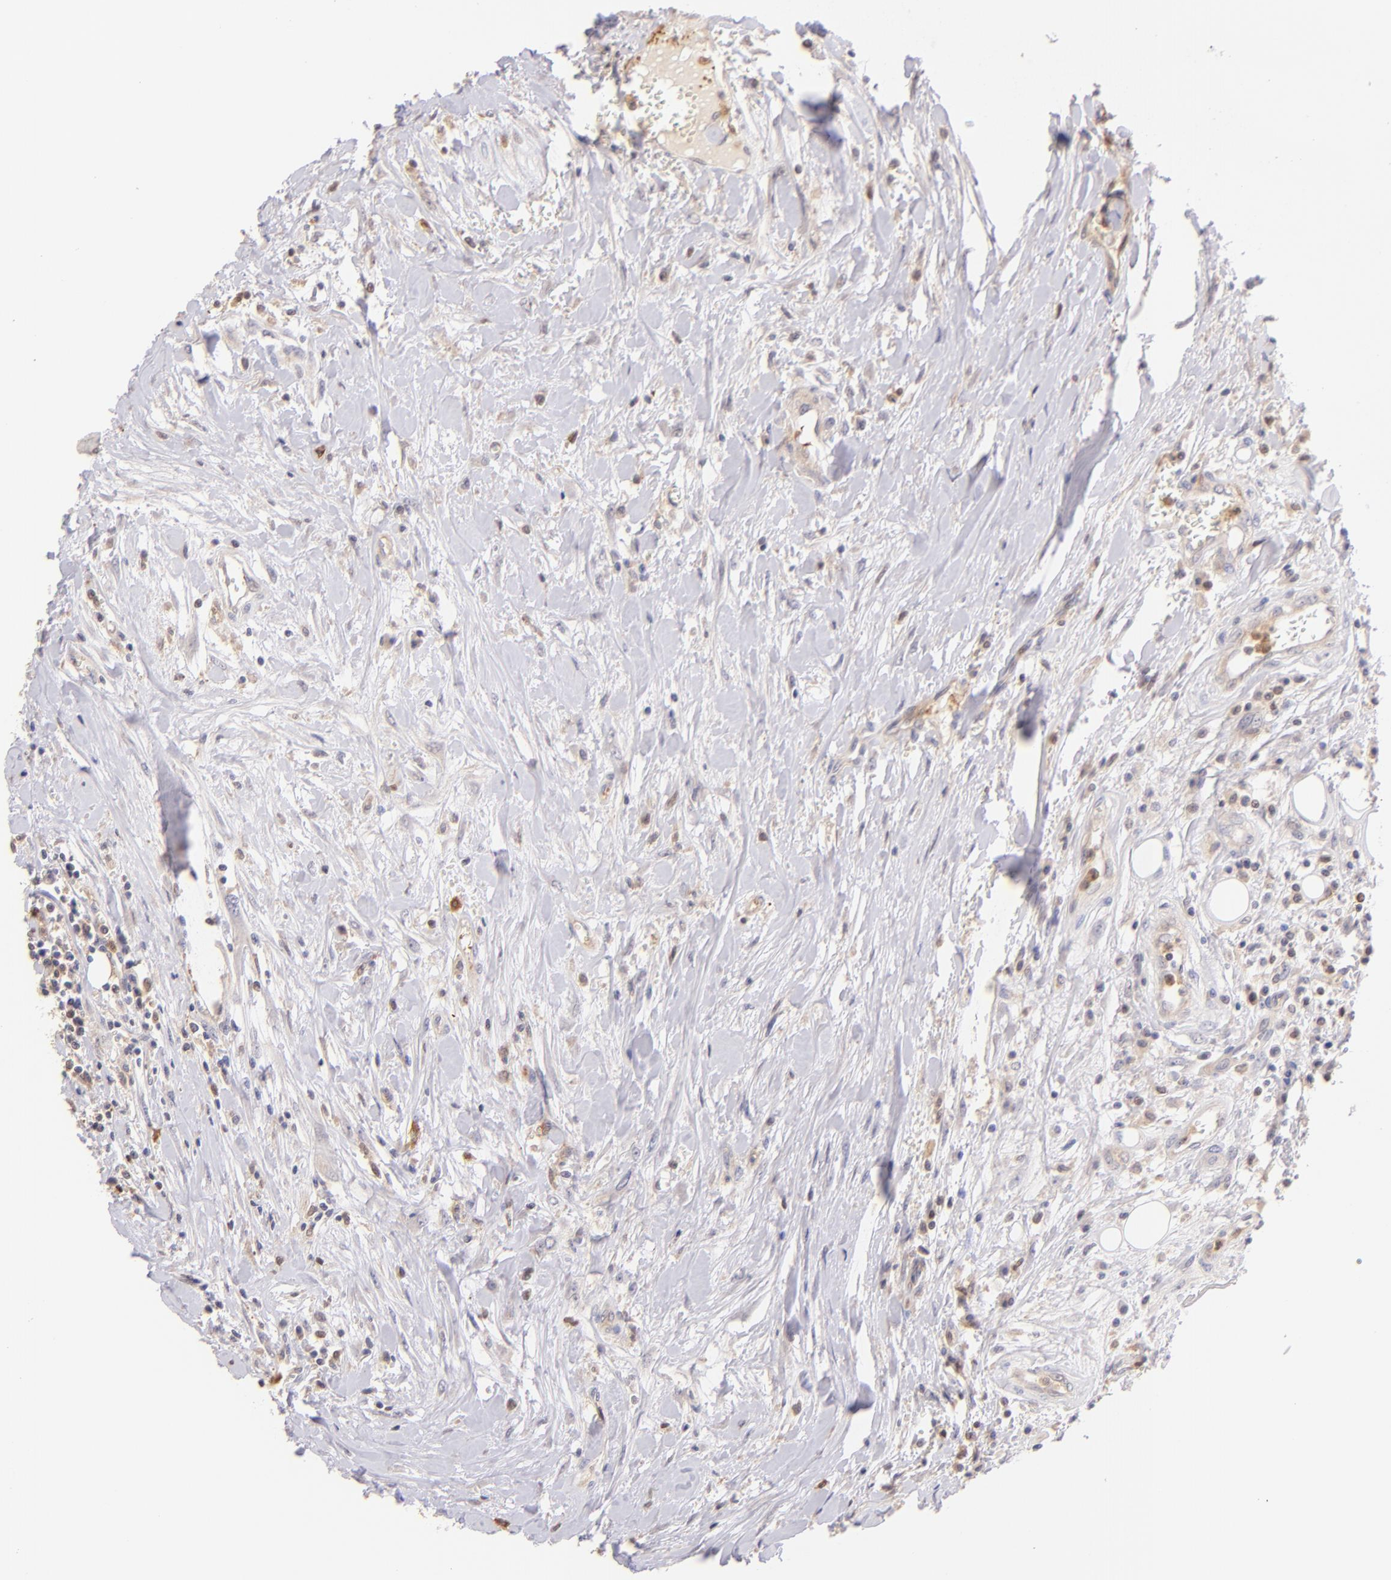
{"staining": {"intensity": "weak", "quantity": "<25%", "location": "cytoplasmic/membranous"}, "tissue": "head and neck cancer", "cell_type": "Tumor cells", "image_type": "cancer", "snomed": [{"axis": "morphology", "description": "Squamous cell carcinoma, NOS"}, {"axis": "morphology", "description": "Squamous cell carcinoma, metastatic, NOS"}, {"axis": "topography", "description": "Lymph node"}, {"axis": "topography", "description": "Salivary gland"}, {"axis": "topography", "description": "Head-Neck"}], "caption": "Tumor cells show no significant positivity in head and neck cancer (metastatic squamous cell carcinoma).", "gene": "BTK", "patient": {"sex": "female", "age": 74}}